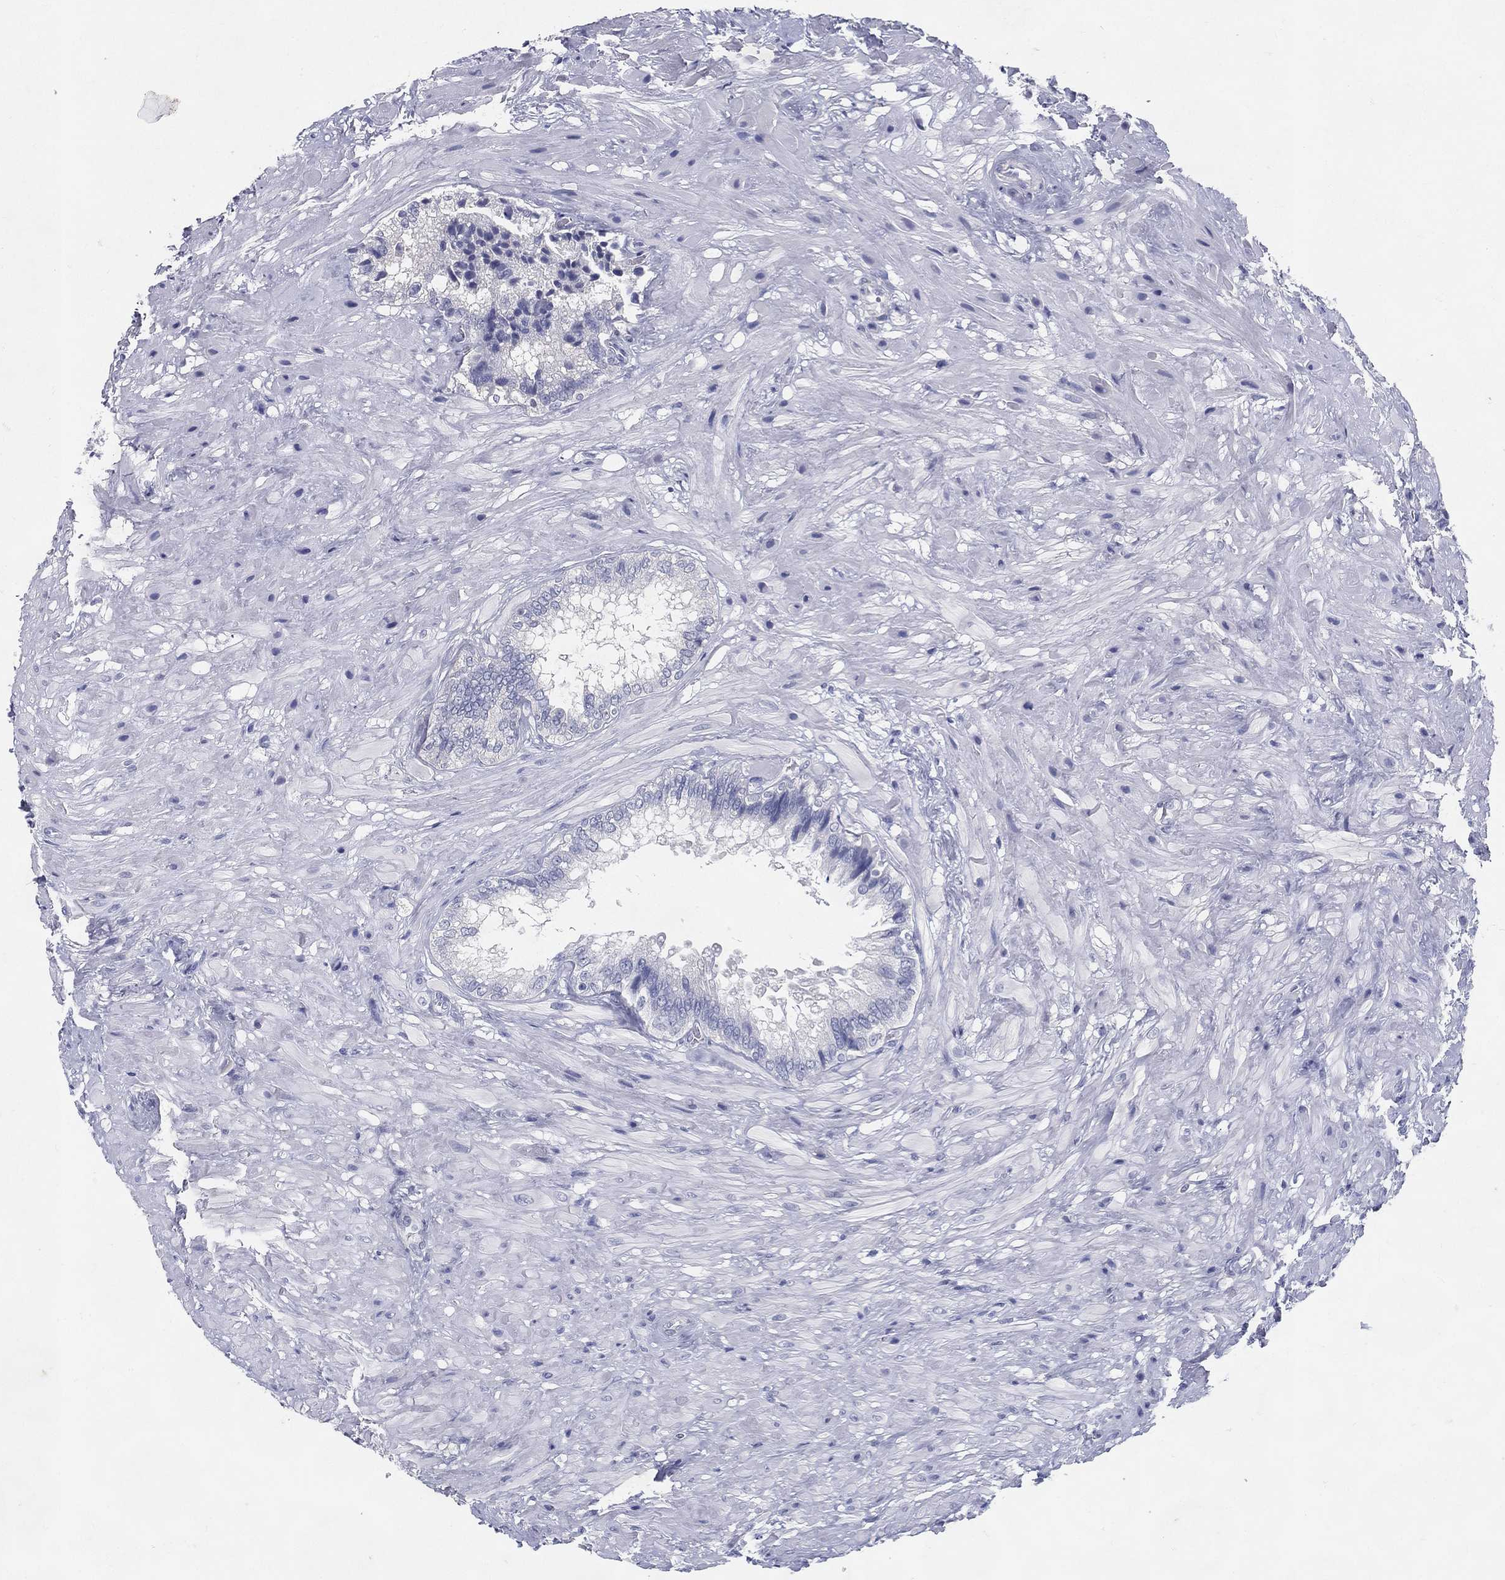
{"staining": {"intensity": "negative", "quantity": "none", "location": "none"}, "tissue": "seminal vesicle", "cell_type": "Glandular cells", "image_type": "normal", "snomed": [{"axis": "morphology", "description": "Normal tissue, NOS"}, {"axis": "topography", "description": "Seminal veicle"}], "caption": "Glandular cells show no significant protein expression in benign seminal vesicle.", "gene": "RGS13", "patient": {"sex": "male", "age": 67}}